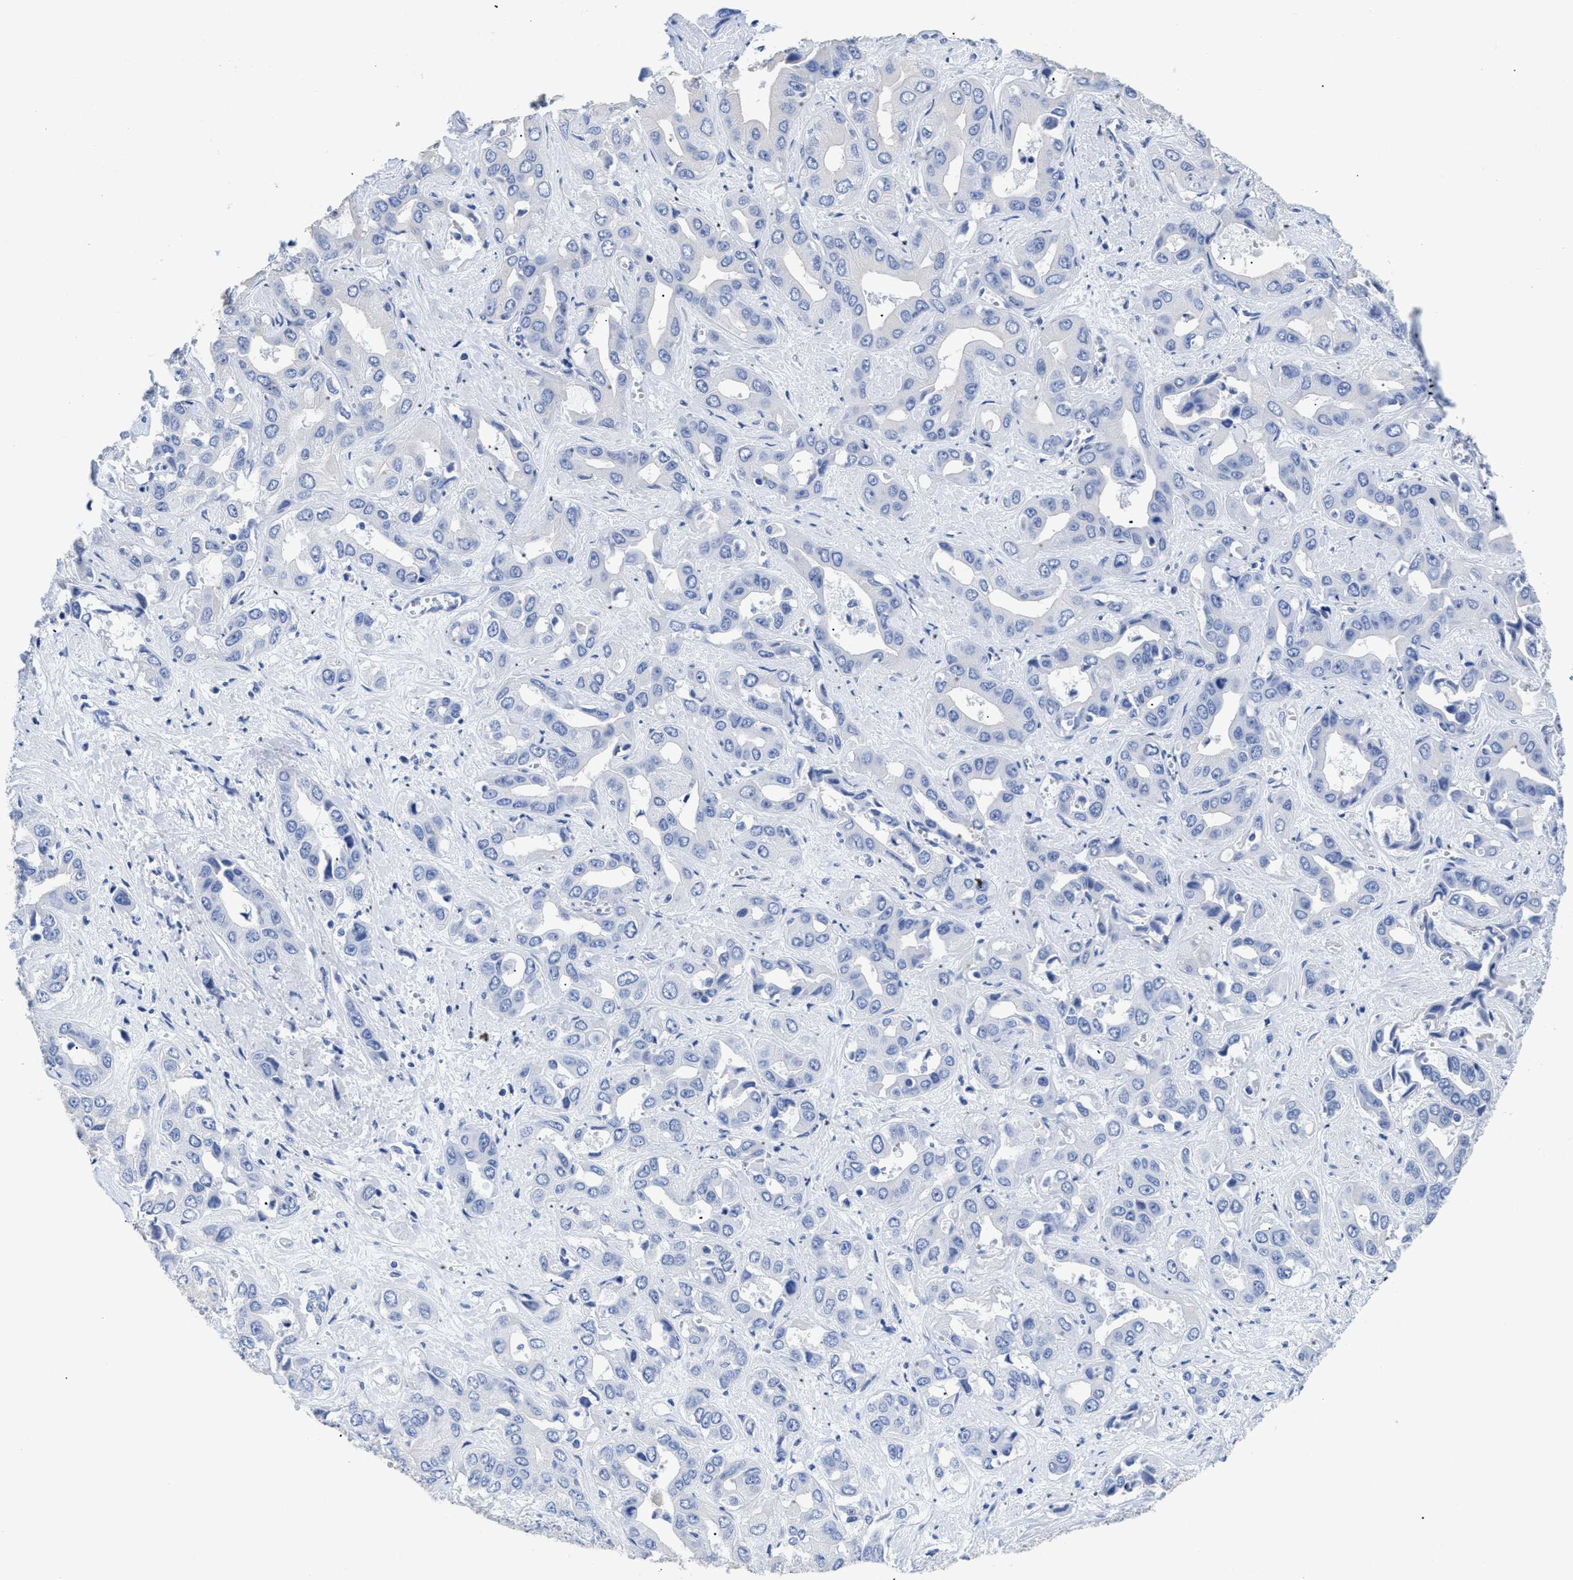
{"staining": {"intensity": "negative", "quantity": "none", "location": "none"}, "tissue": "liver cancer", "cell_type": "Tumor cells", "image_type": "cancer", "snomed": [{"axis": "morphology", "description": "Cholangiocarcinoma"}, {"axis": "topography", "description": "Liver"}], "caption": "This is an IHC micrograph of human cholangiocarcinoma (liver). There is no expression in tumor cells.", "gene": "DLC1", "patient": {"sex": "female", "age": 52}}